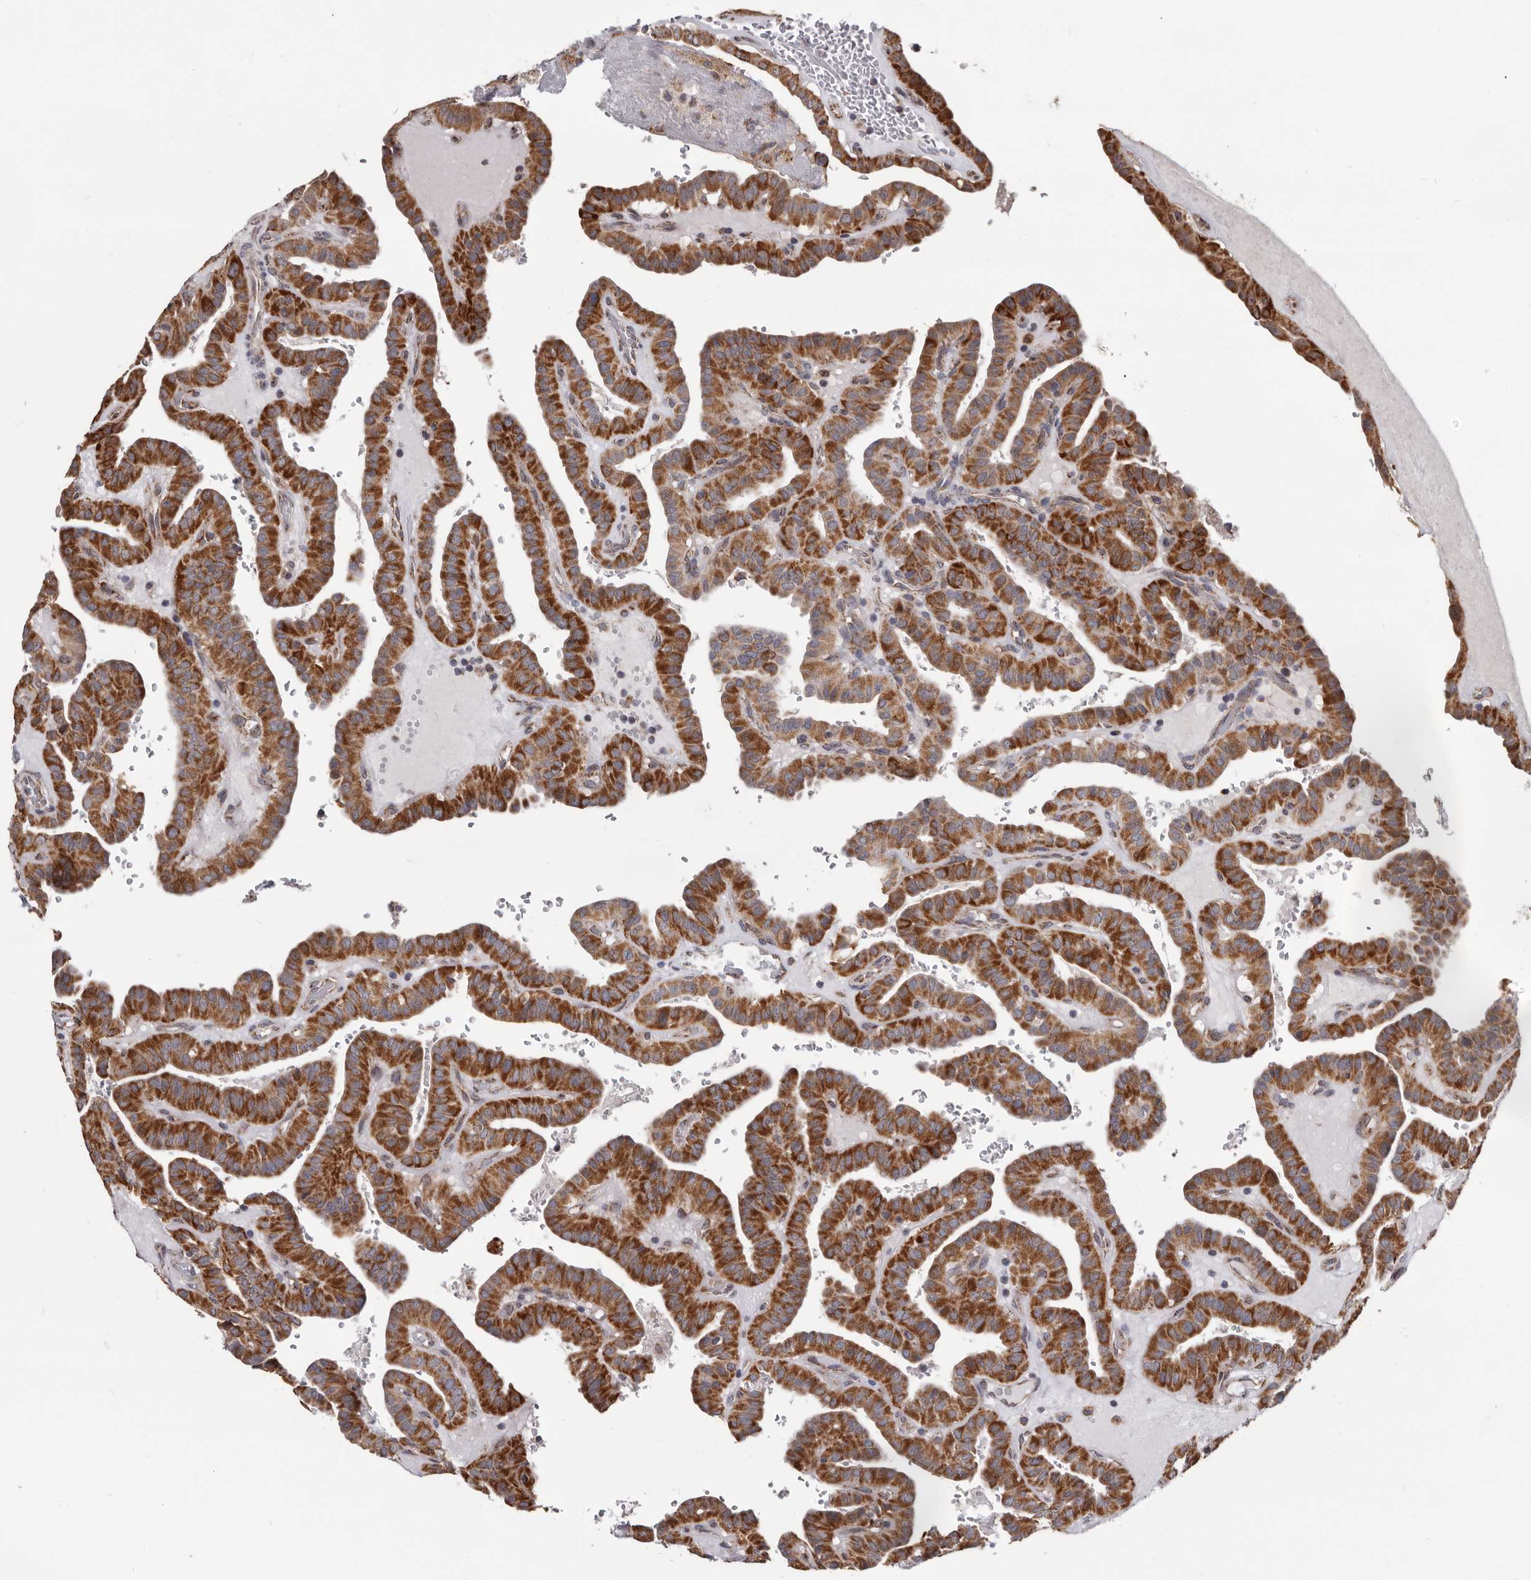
{"staining": {"intensity": "strong", "quantity": ">75%", "location": "cytoplasmic/membranous"}, "tissue": "thyroid cancer", "cell_type": "Tumor cells", "image_type": "cancer", "snomed": [{"axis": "morphology", "description": "Papillary adenocarcinoma, NOS"}, {"axis": "topography", "description": "Thyroid gland"}], "caption": "This is a photomicrograph of immunohistochemistry (IHC) staining of thyroid cancer, which shows strong expression in the cytoplasmic/membranous of tumor cells.", "gene": "MRPL18", "patient": {"sex": "male", "age": 77}}